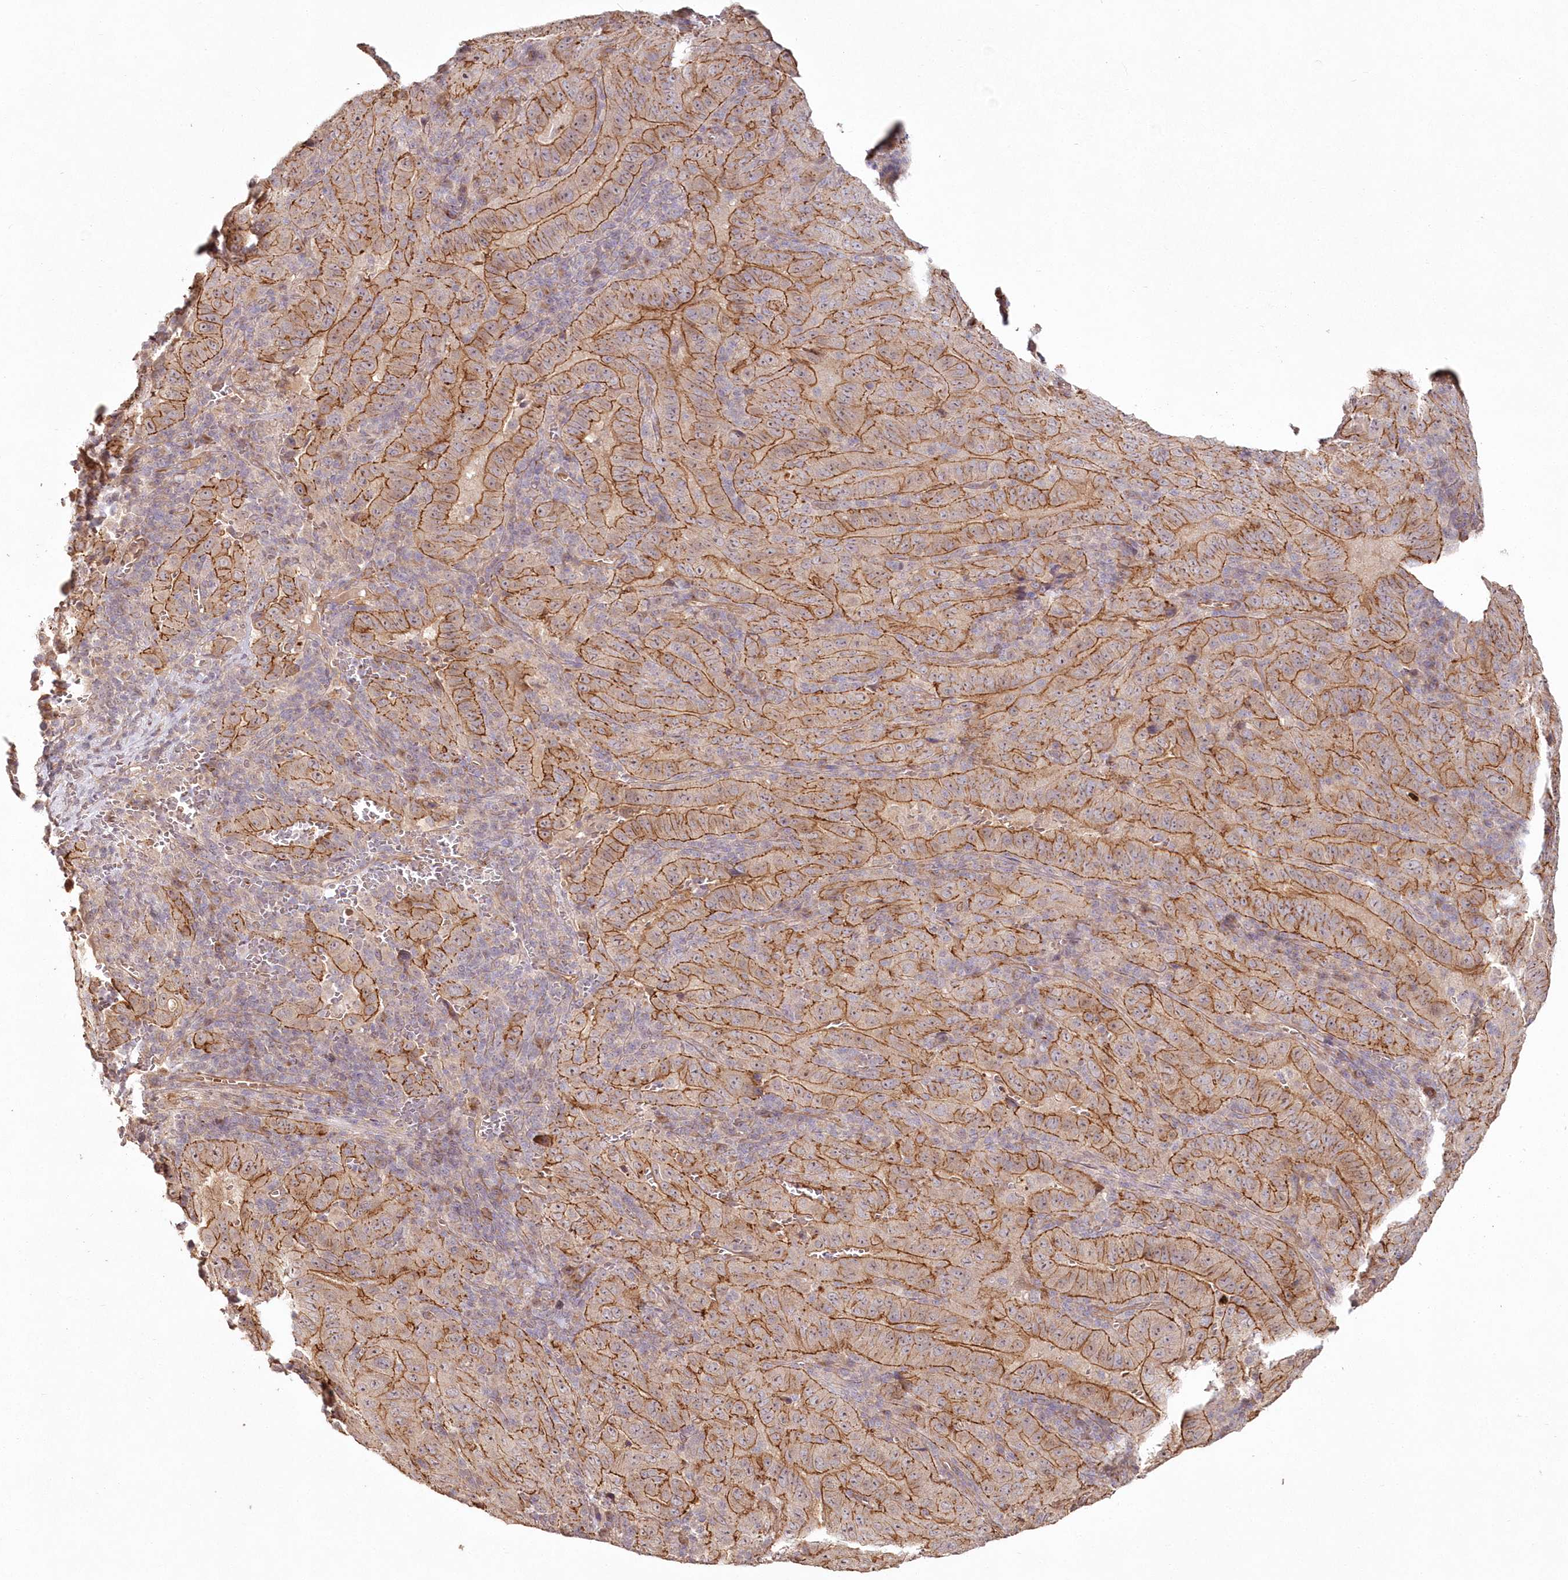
{"staining": {"intensity": "moderate", "quantity": ">75%", "location": "cytoplasmic/membranous"}, "tissue": "pancreatic cancer", "cell_type": "Tumor cells", "image_type": "cancer", "snomed": [{"axis": "morphology", "description": "Adenocarcinoma, NOS"}, {"axis": "topography", "description": "Pancreas"}], "caption": "A medium amount of moderate cytoplasmic/membranous staining is present in approximately >75% of tumor cells in pancreatic cancer (adenocarcinoma) tissue.", "gene": "HYCC2", "patient": {"sex": "male", "age": 63}}